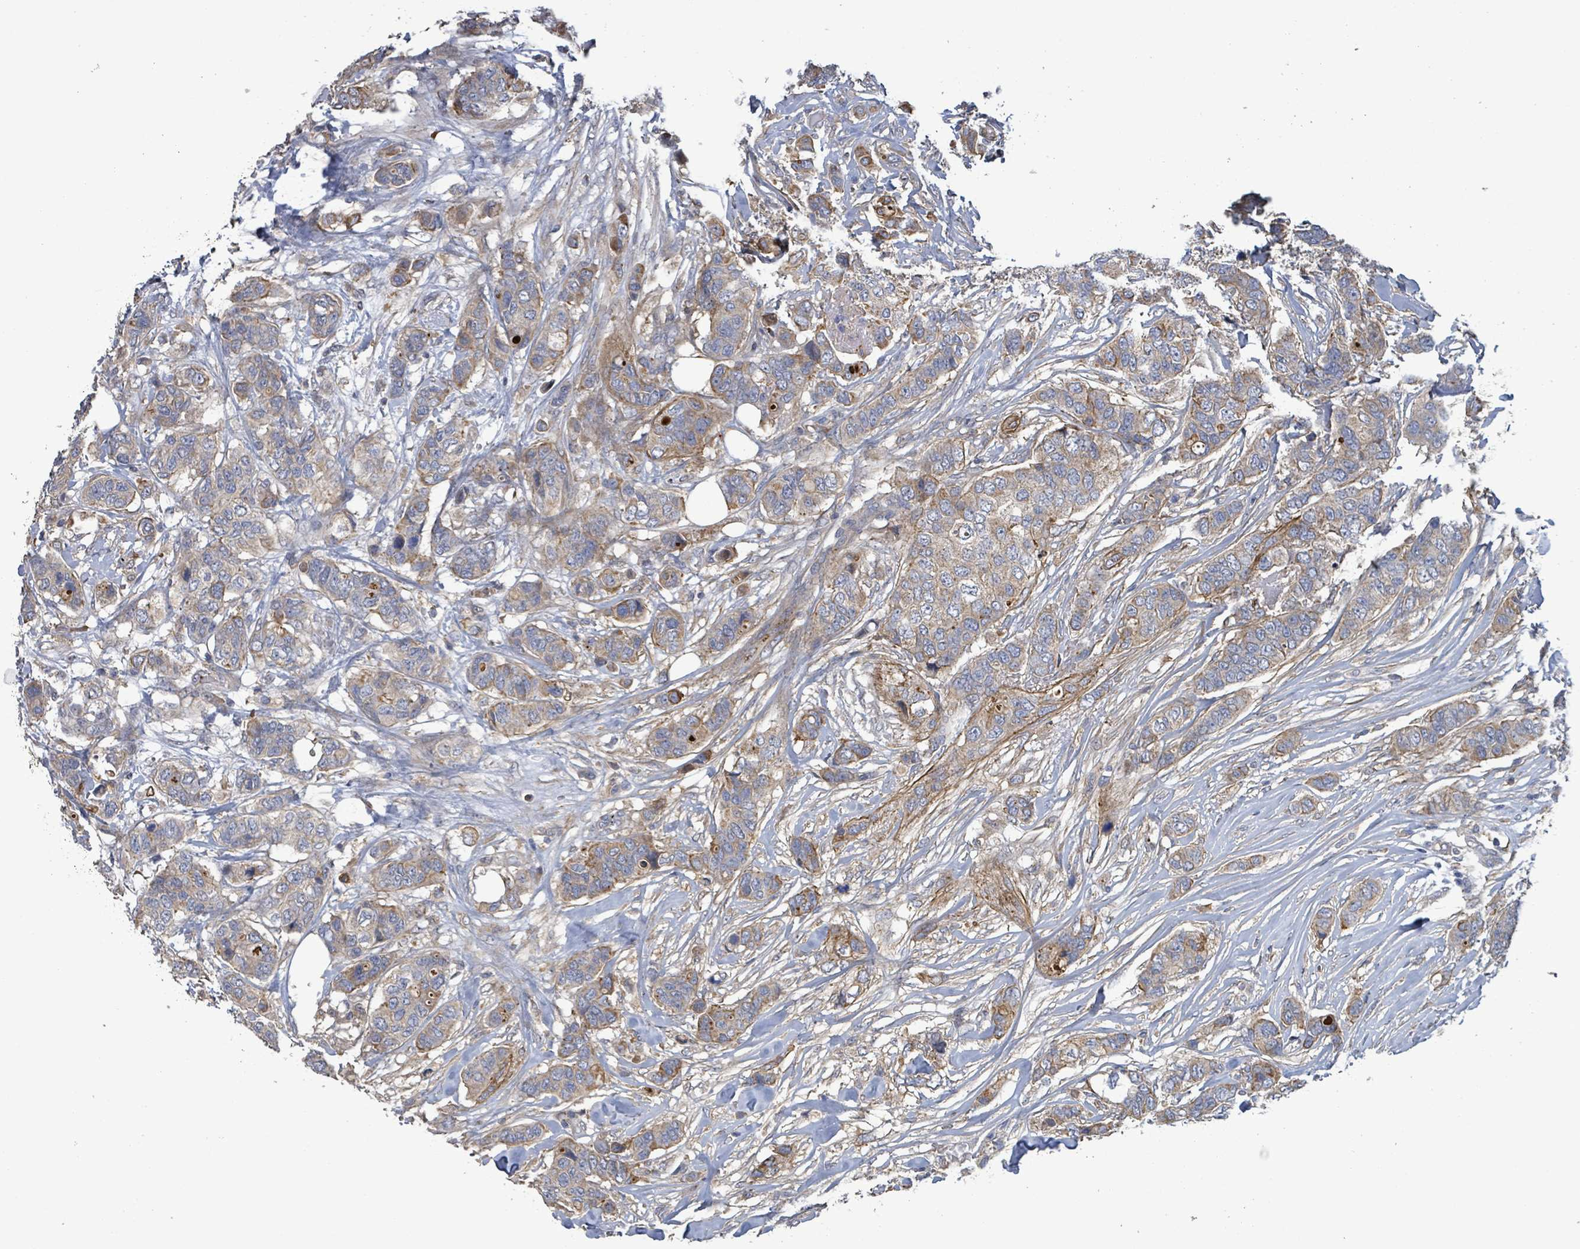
{"staining": {"intensity": "moderate", "quantity": "25%-75%", "location": "cytoplasmic/membranous"}, "tissue": "breast cancer", "cell_type": "Tumor cells", "image_type": "cancer", "snomed": [{"axis": "morphology", "description": "Lobular carcinoma"}, {"axis": "topography", "description": "Breast"}], "caption": "Immunohistochemical staining of human breast cancer (lobular carcinoma) exhibits moderate cytoplasmic/membranous protein expression in approximately 25%-75% of tumor cells.", "gene": "PLAAT1", "patient": {"sex": "female", "age": 51}}